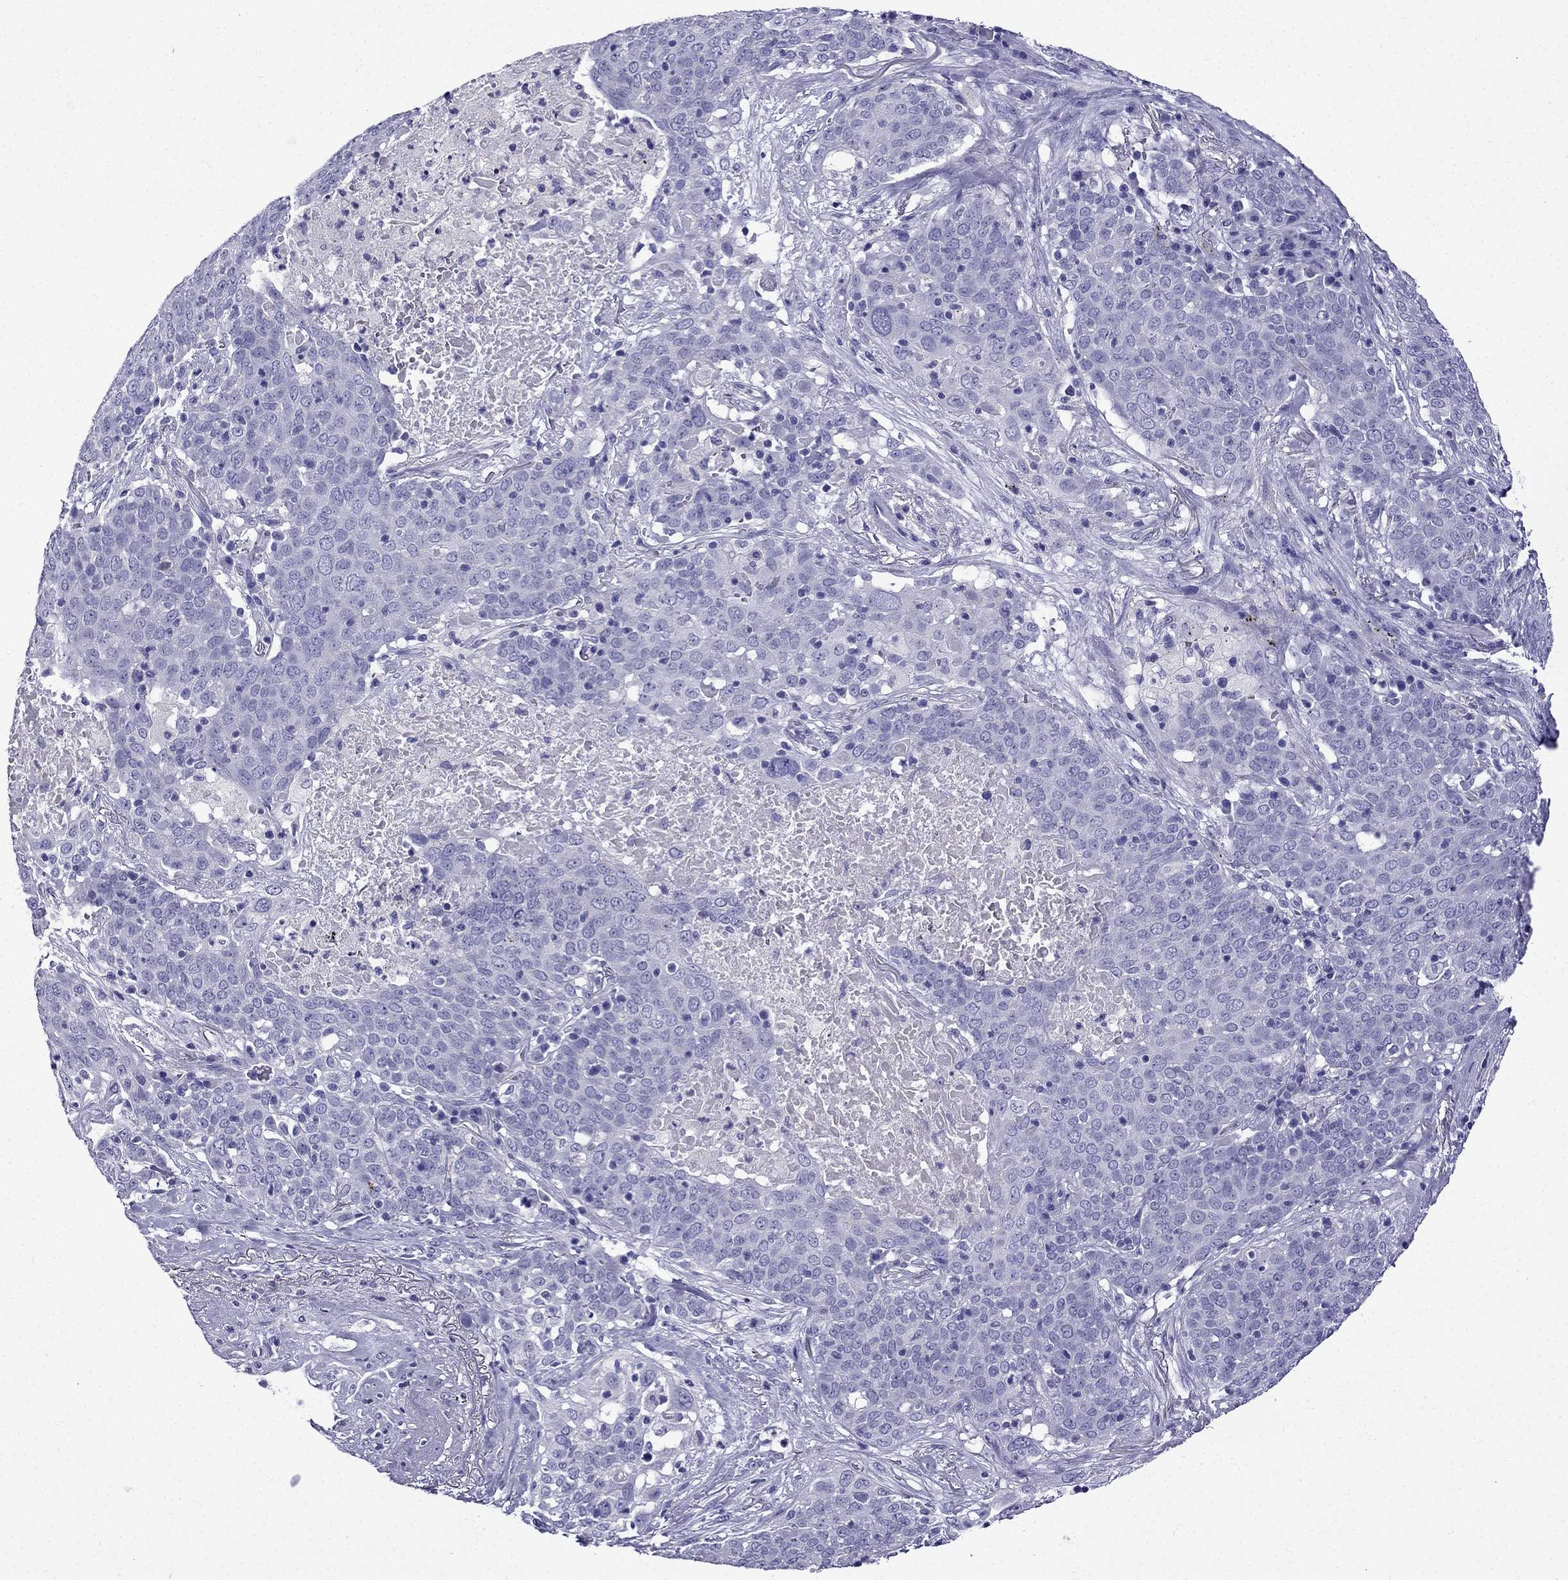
{"staining": {"intensity": "negative", "quantity": "none", "location": "none"}, "tissue": "lung cancer", "cell_type": "Tumor cells", "image_type": "cancer", "snomed": [{"axis": "morphology", "description": "Squamous cell carcinoma, NOS"}, {"axis": "topography", "description": "Lung"}], "caption": "There is no significant positivity in tumor cells of squamous cell carcinoma (lung). The staining is performed using DAB brown chromogen with nuclei counter-stained in using hematoxylin.", "gene": "ERC2", "patient": {"sex": "male", "age": 82}}